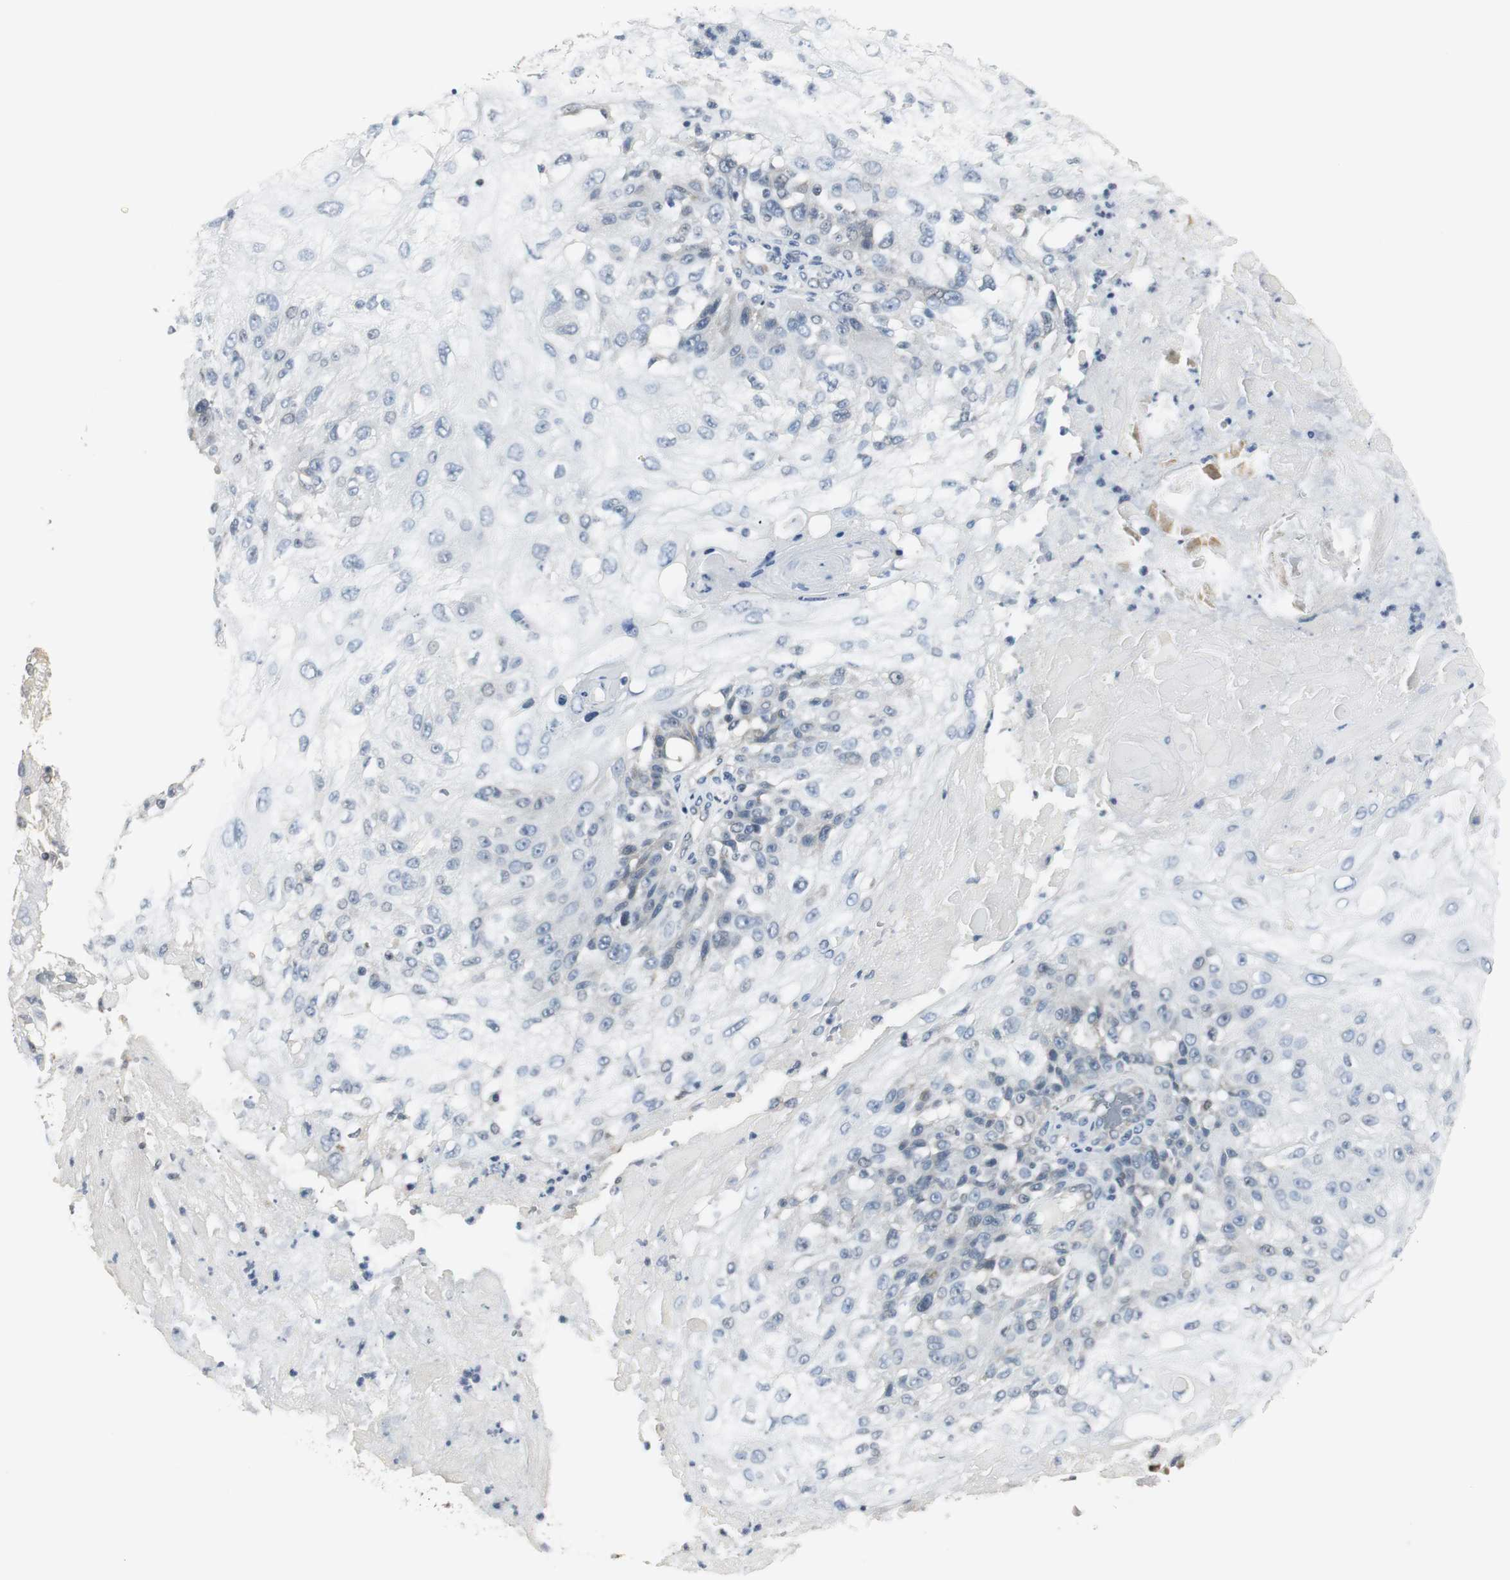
{"staining": {"intensity": "moderate", "quantity": "25%-75%", "location": "cytoplasmic/membranous"}, "tissue": "skin cancer", "cell_type": "Tumor cells", "image_type": "cancer", "snomed": [{"axis": "morphology", "description": "Normal tissue, NOS"}, {"axis": "morphology", "description": "Squamous cell carcinoma, NOS"}, {"axis": "topography", "description": "Skin"}], "caption": "A medium amount of moderate cytoplasmic/membranous staining is present in approximately 25%-75% of tumor cells in skin cancer tissue.", "gene": "CCT5", "patient": {"sex": "female", "age": 83}}